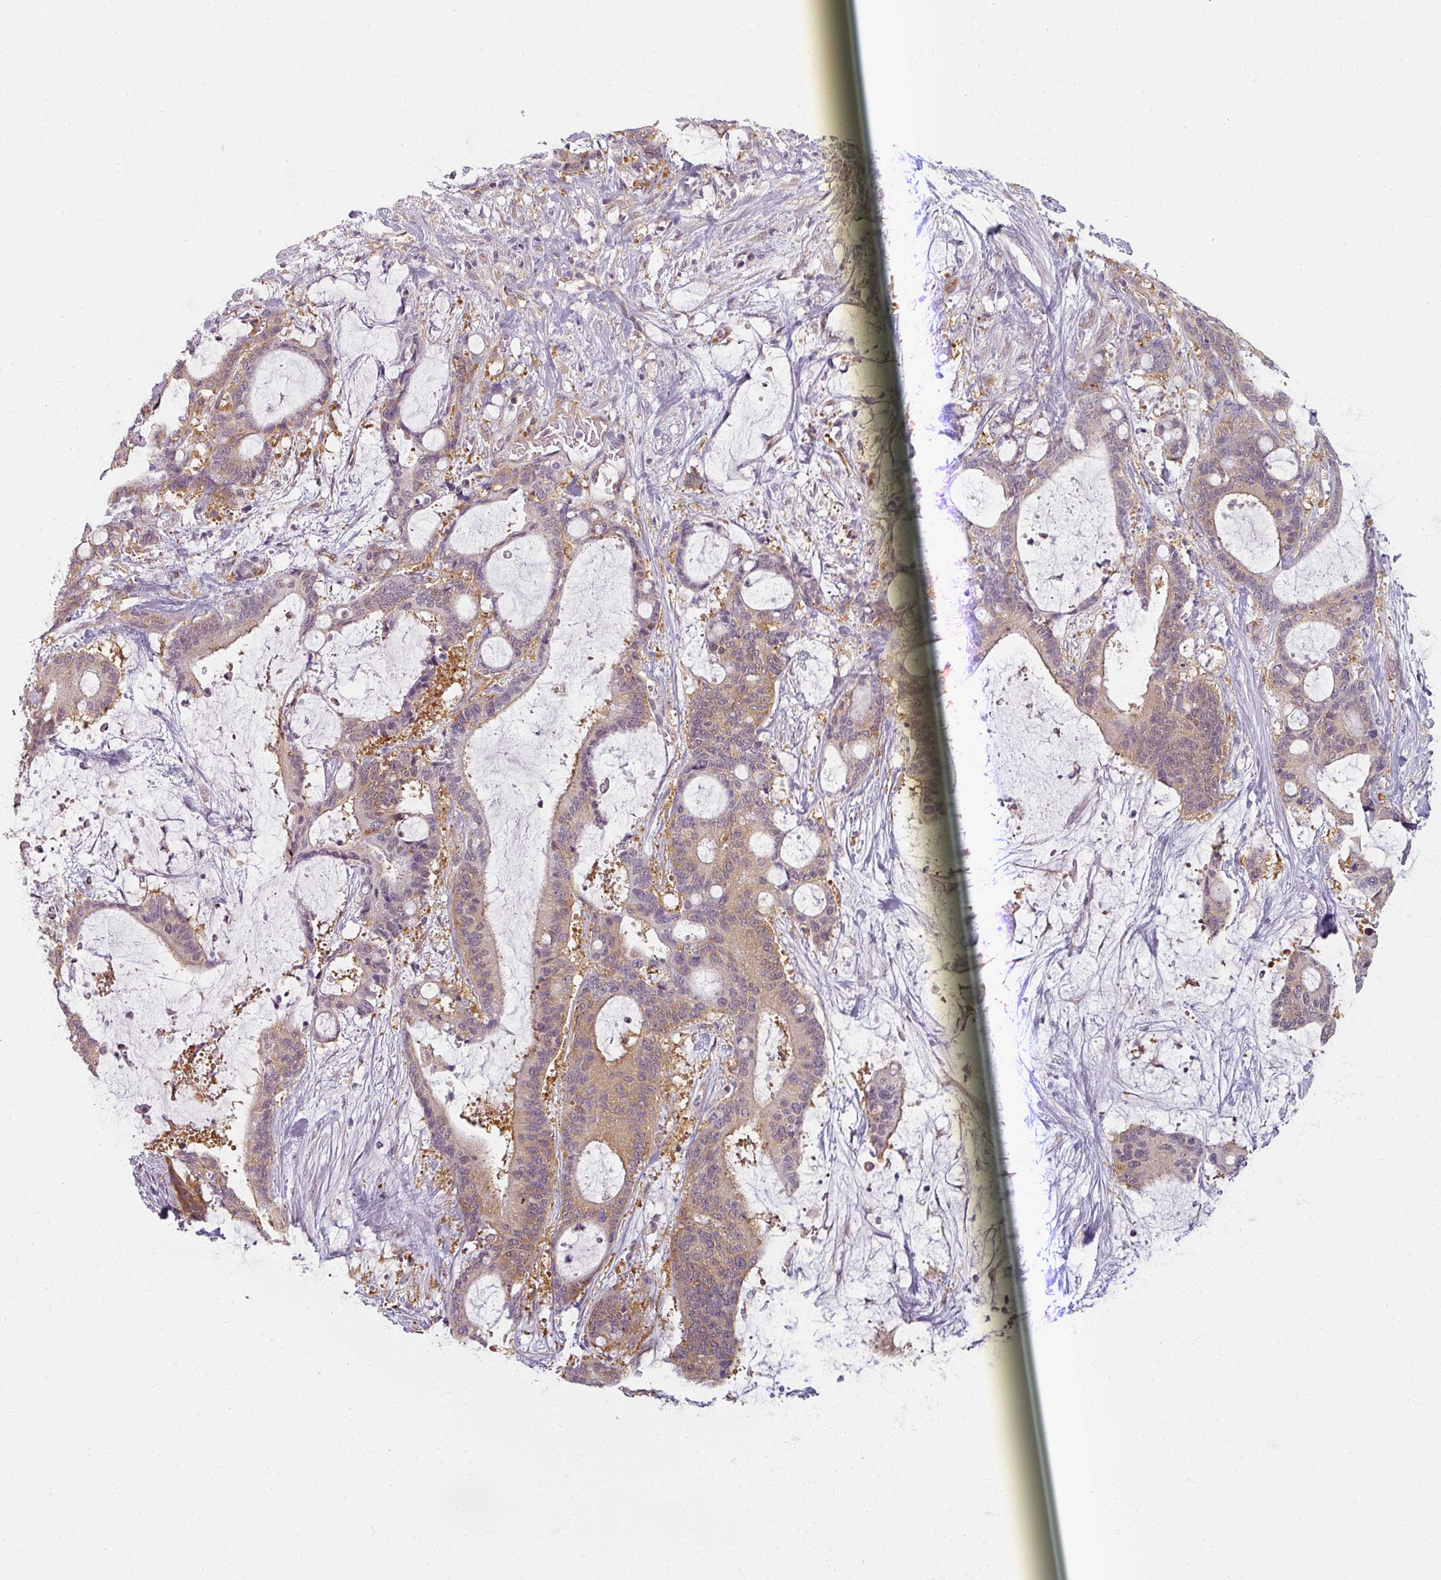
{"staining": {"intensity": "moderate", "quantity": "25%-75%", "location": "cytoplasmic/membranous"}, "tissue": "liver cancer", "cell_type": "Tumor cells", "image_type": "cancer", "snomed": [{"axis": "morphology", "description": "Normal tissue, NOS"}, {"axis": "morphology", "description": "Cholangiocarcinoma"}, {"axis": "topography", "description": "Liver"}, {"axis": "topography", "description": "Peripheral nerve tissue"}], "caption": "An IHC histopathology image of tumor tissue is shown. Protein staining in brown shows moderate cytoplasmic/membranous positivity in liver cancer within tumor cells.", "gene": "AGPAT4", "patient": {"sex": "female", "age": 73}}